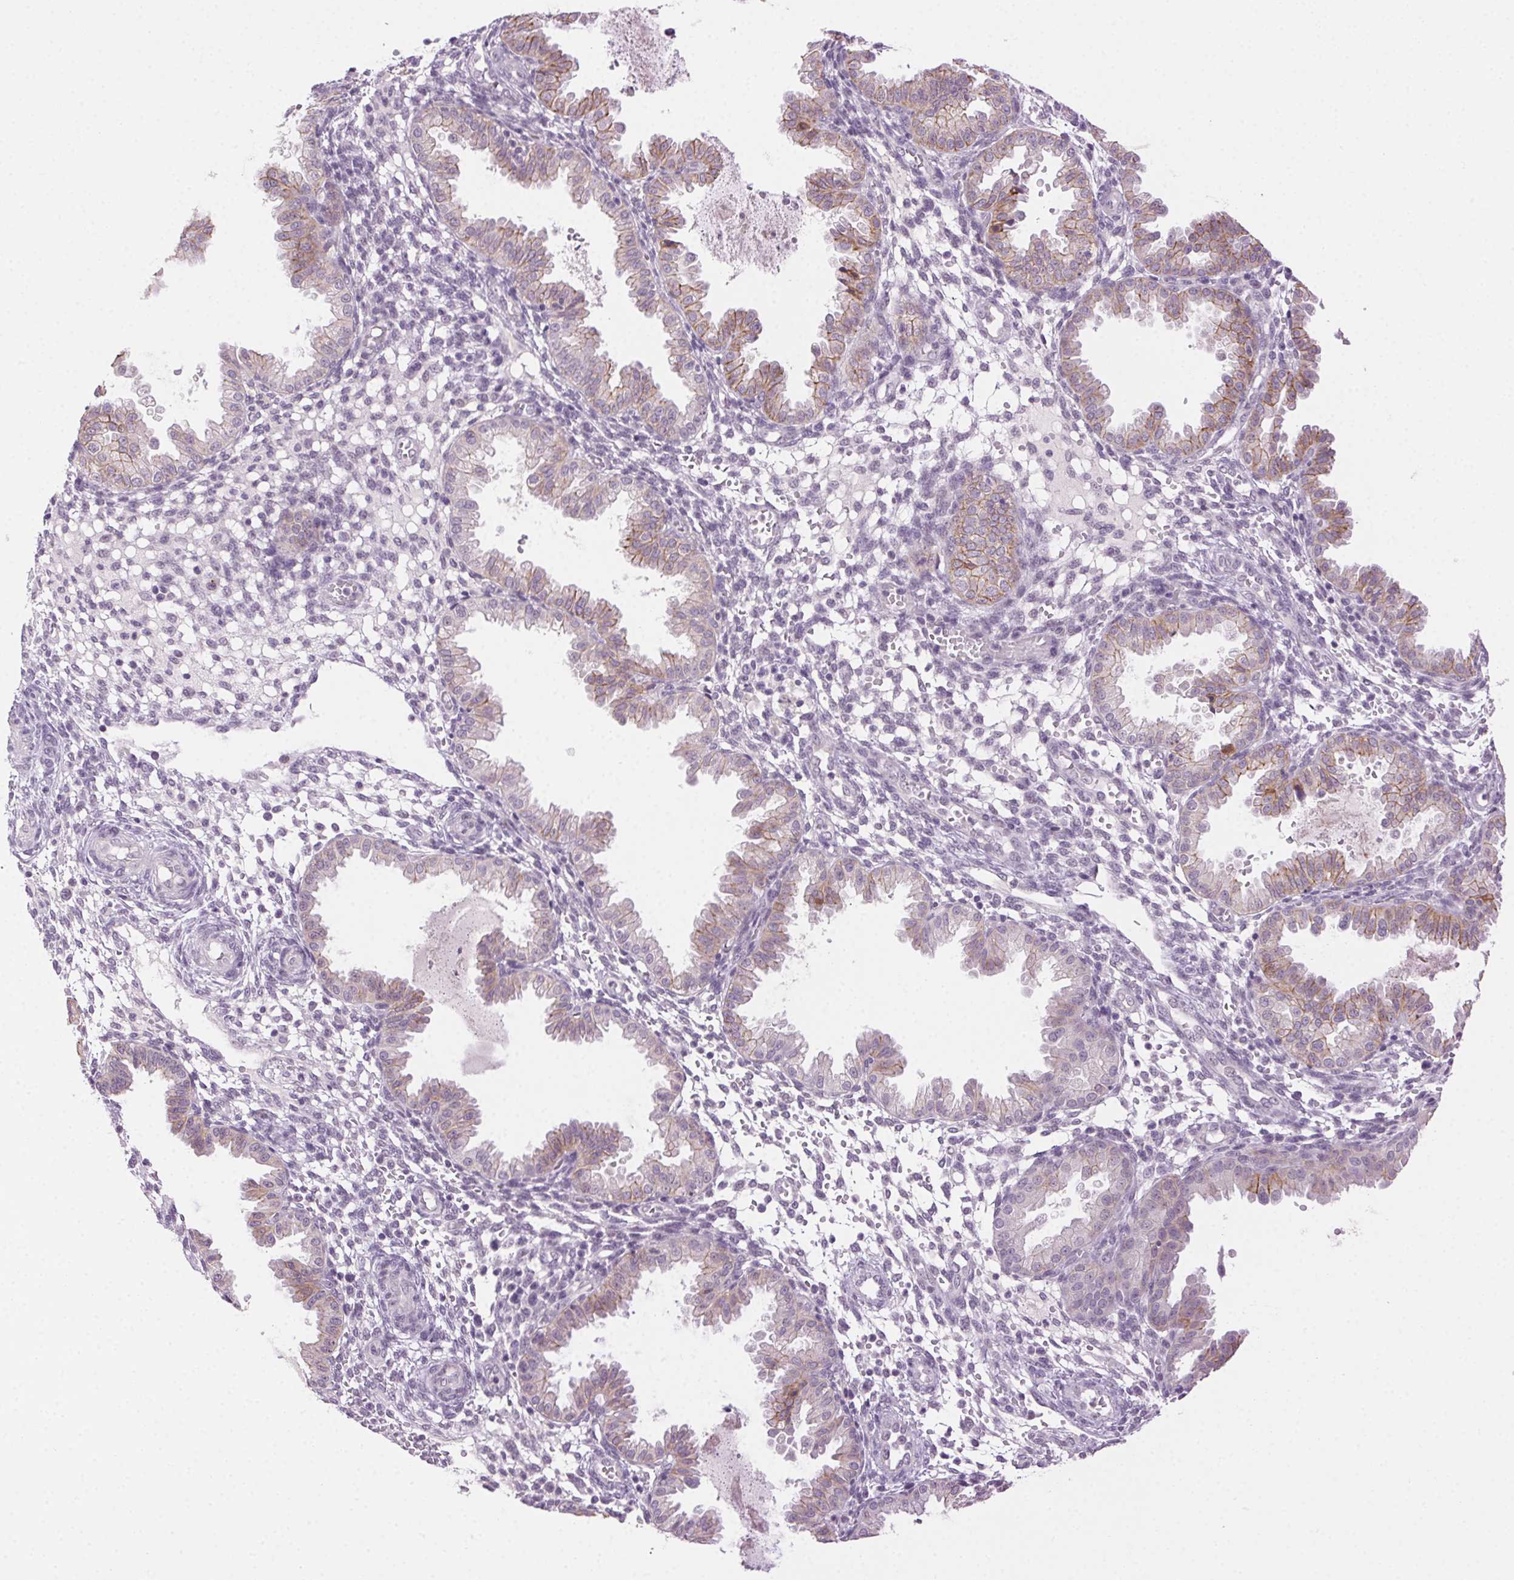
{"staining": {"intensity": "negative", "quantity": "none", "location": "none"}, "tissue": "endometrium", "cell_type": "Cells in endometrial stroma", "image_type": "normal", "snomed": [{"axis": "morphology", "description": "Normal tissue, NOS"}, {"axis": "topography", "description": "Endometrium"}], "caption": "Cells in endometrial stroma are negative for protein expression in benign human endometrium. The staining is performed using DAB brown chromogen with nuclei counter-stained in using hematoxylin.", "gene": "CLDN10", "patient": {"sex": "female", "age": 33}}